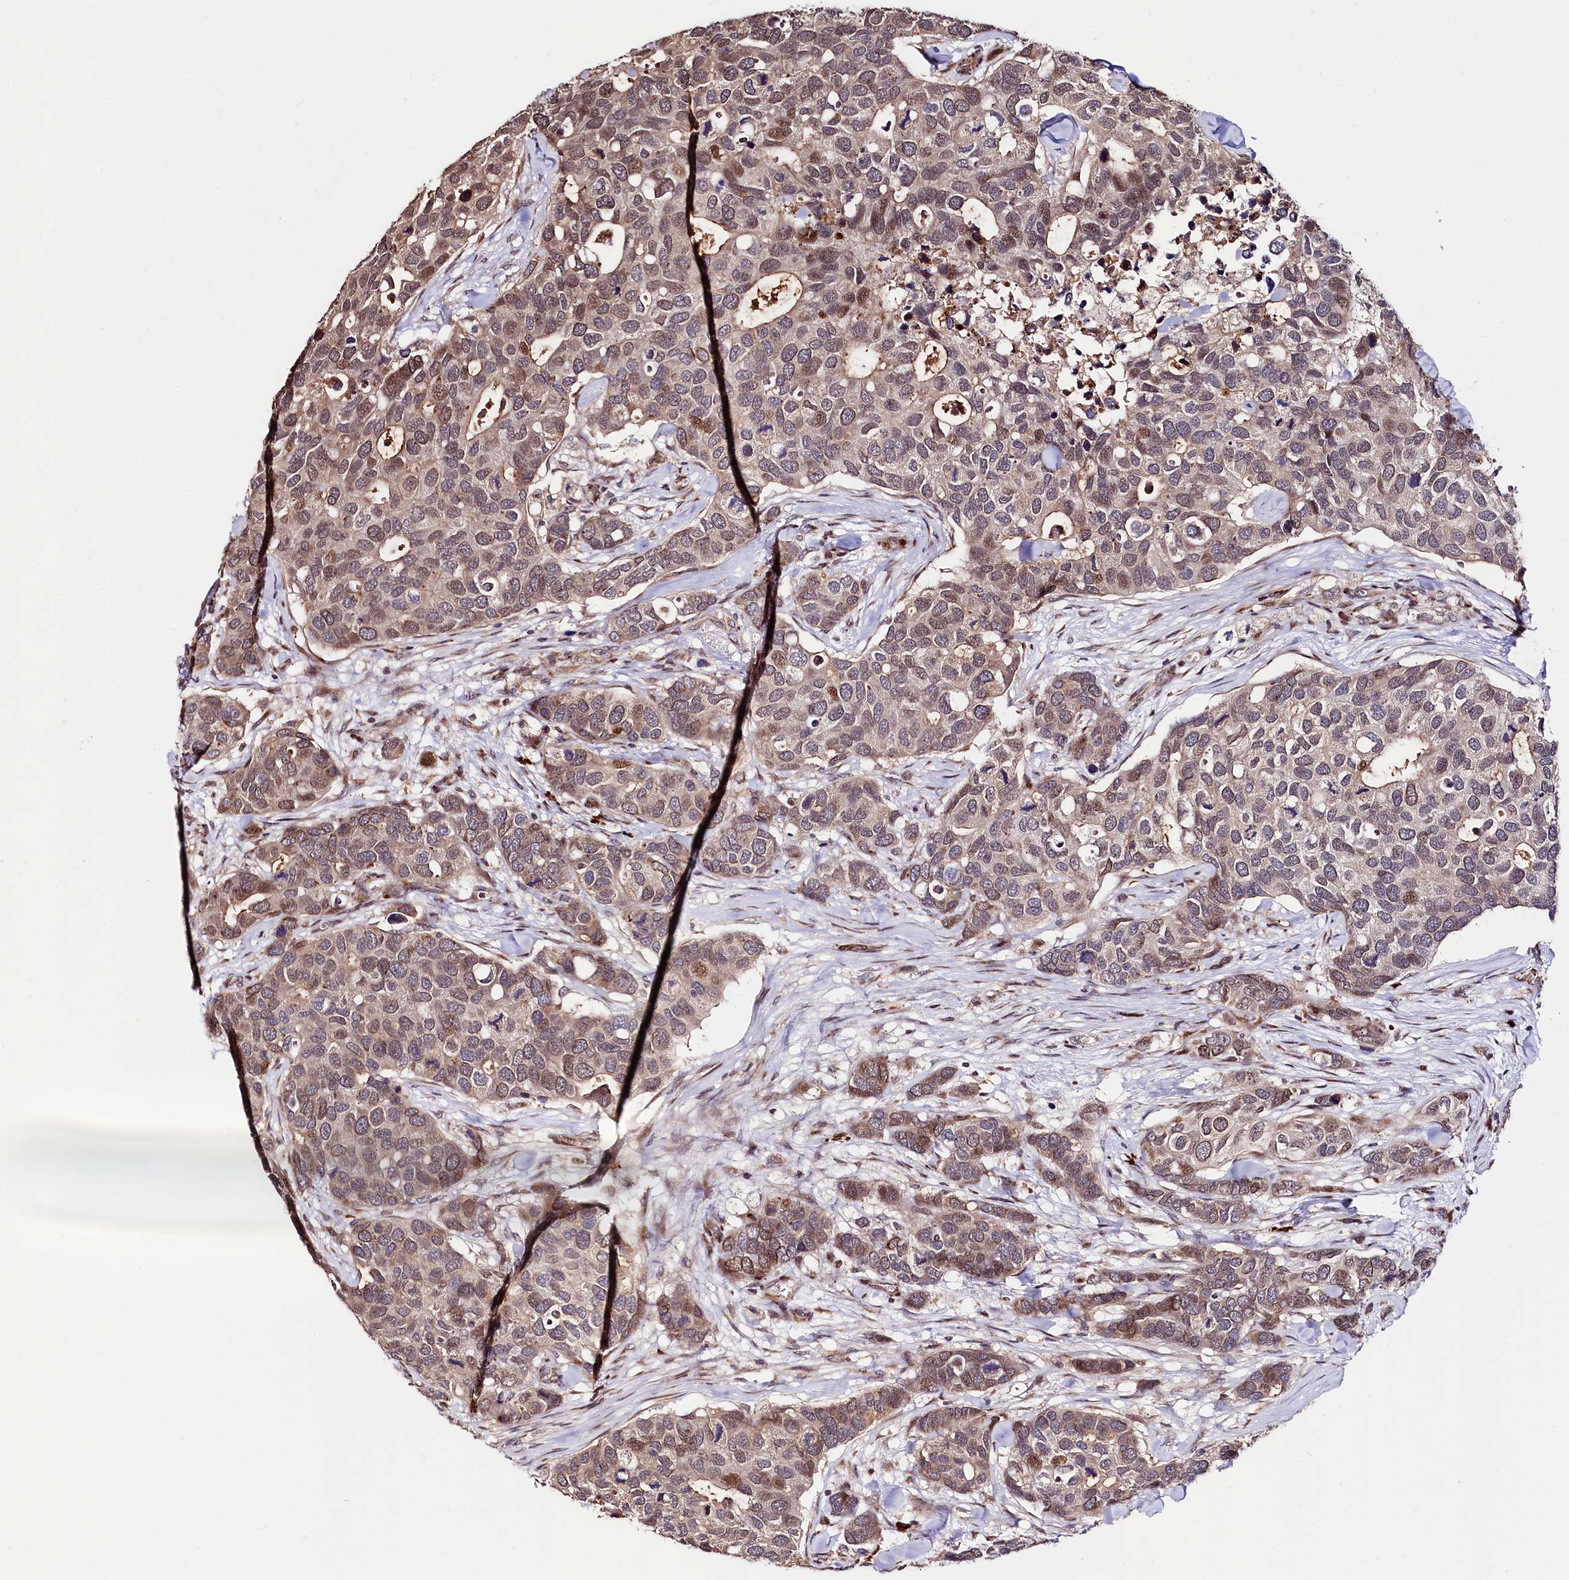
{"staining": {"intensity": "moderate", "quantity": "25%-75%", "location": "cytoplasmic/membranous,nuclear"}, "tissue": "breast cancer", "cell_type": "Tumor cells", "image_type": "cancer", "snomed": [{"axis": "morphology", "description": "Duct carcinoma"}, {"axis": "topography", "description": "Breast"}], "caption": "Human breast cancer stained for a protein (brown) shows moderate cytoplasmic/membranous and nuclear positive positivity in about 25%-75% of tumor cells.", "gene": "C5orf15", "patient": {"sex": "female", "age": 83}}